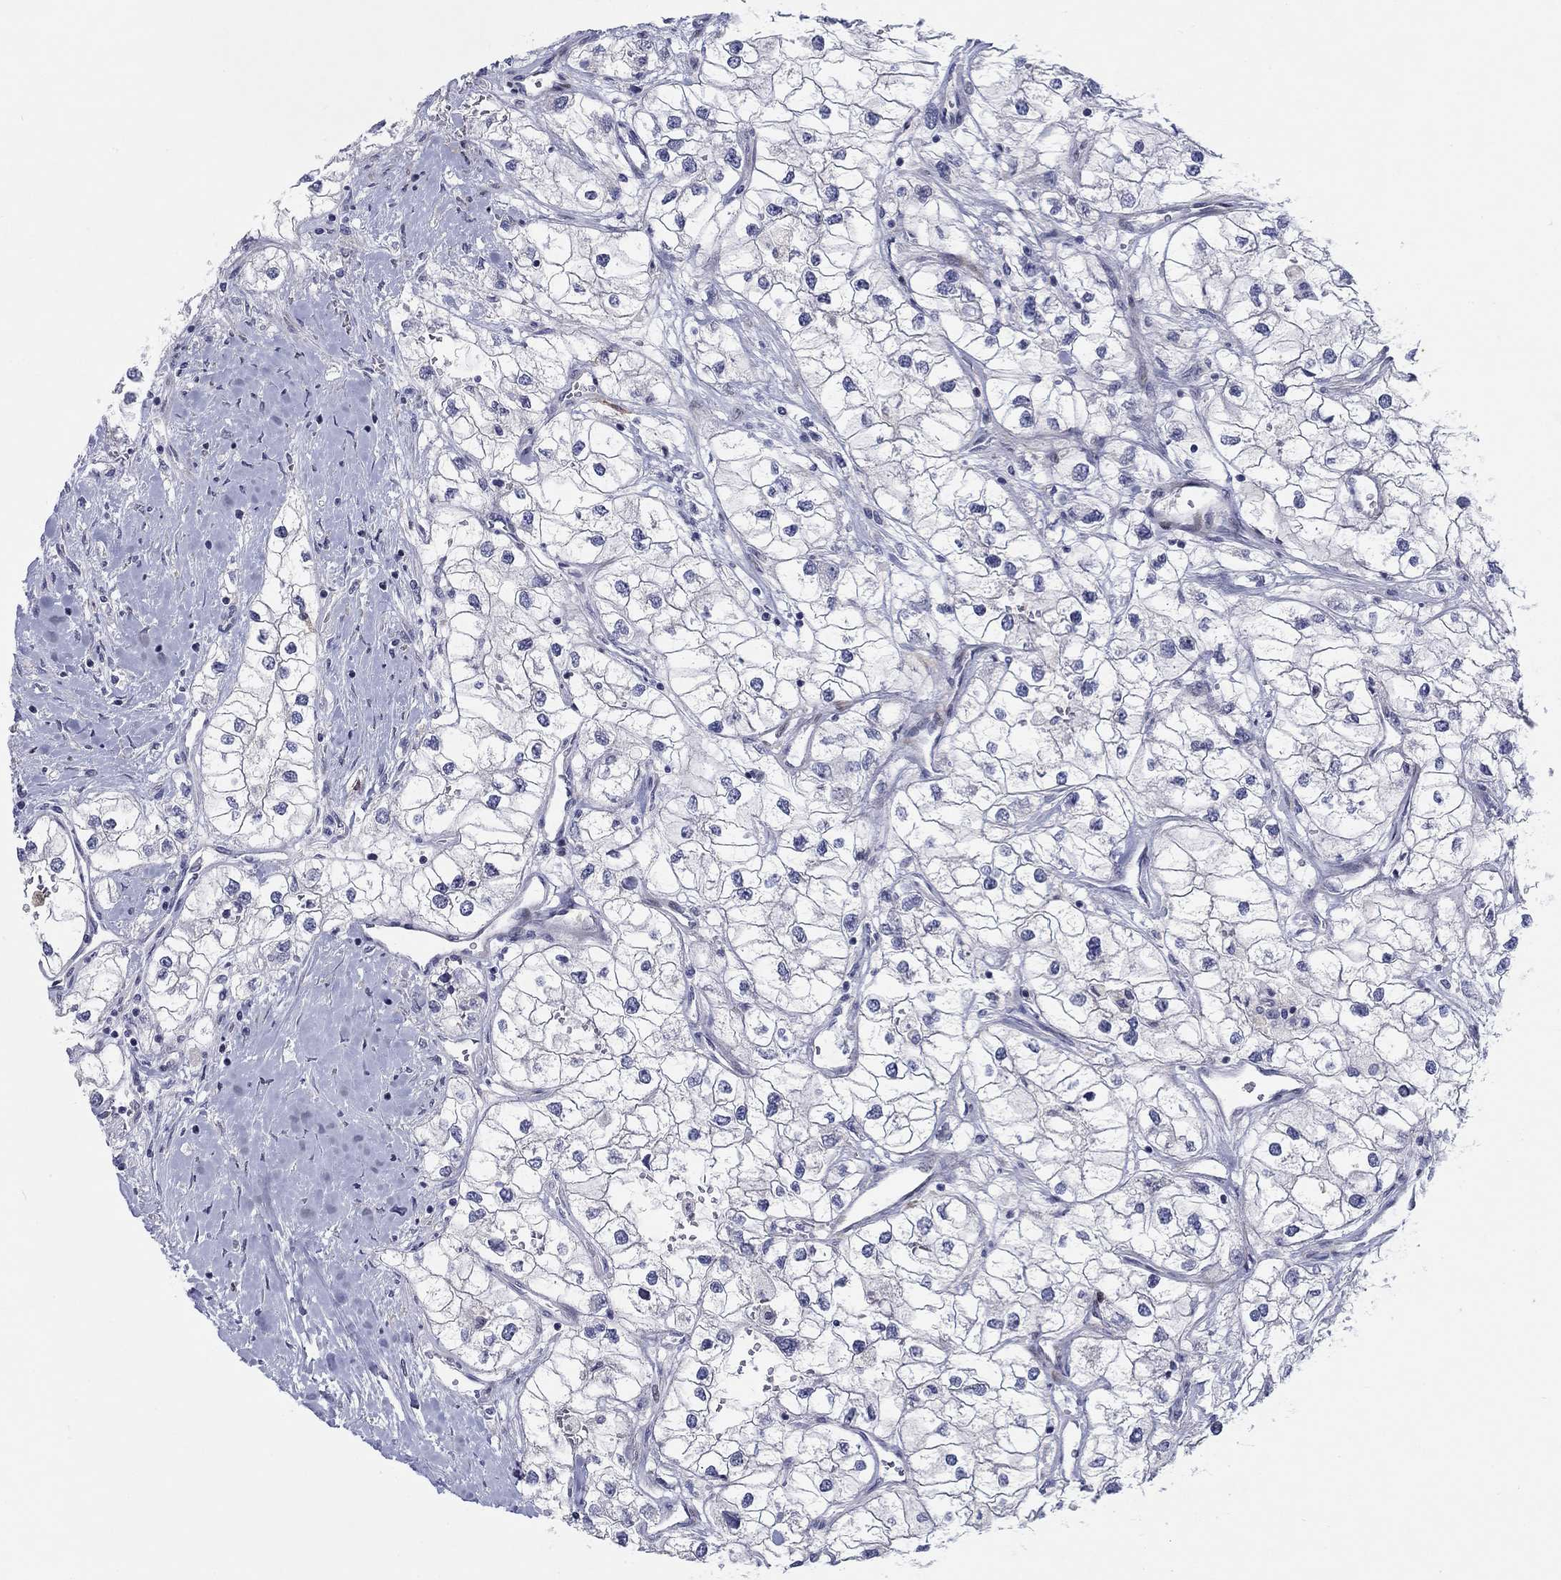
{"staining": {"intensity": "negative", "quantity": "none", "location": "none"}, "tissue": "renal cancer", "cell_type": "Tumor cells", "image_type": "cancer", "snomed": [{"axis": "morphology", "description": "Adenocarcinoma, NOS"}, {"axis": "topography", "description": "Kidney"}], "caption": "An immunohistochemistry (IHC) photomicrograph of renal cancer (adenocarcinoma) is shown. There is no staining in tumor cells of renal cancer (adenocarcinoma).", "gene": "ARHGAP36", "patient": {"sex": "male", "age": 59}}